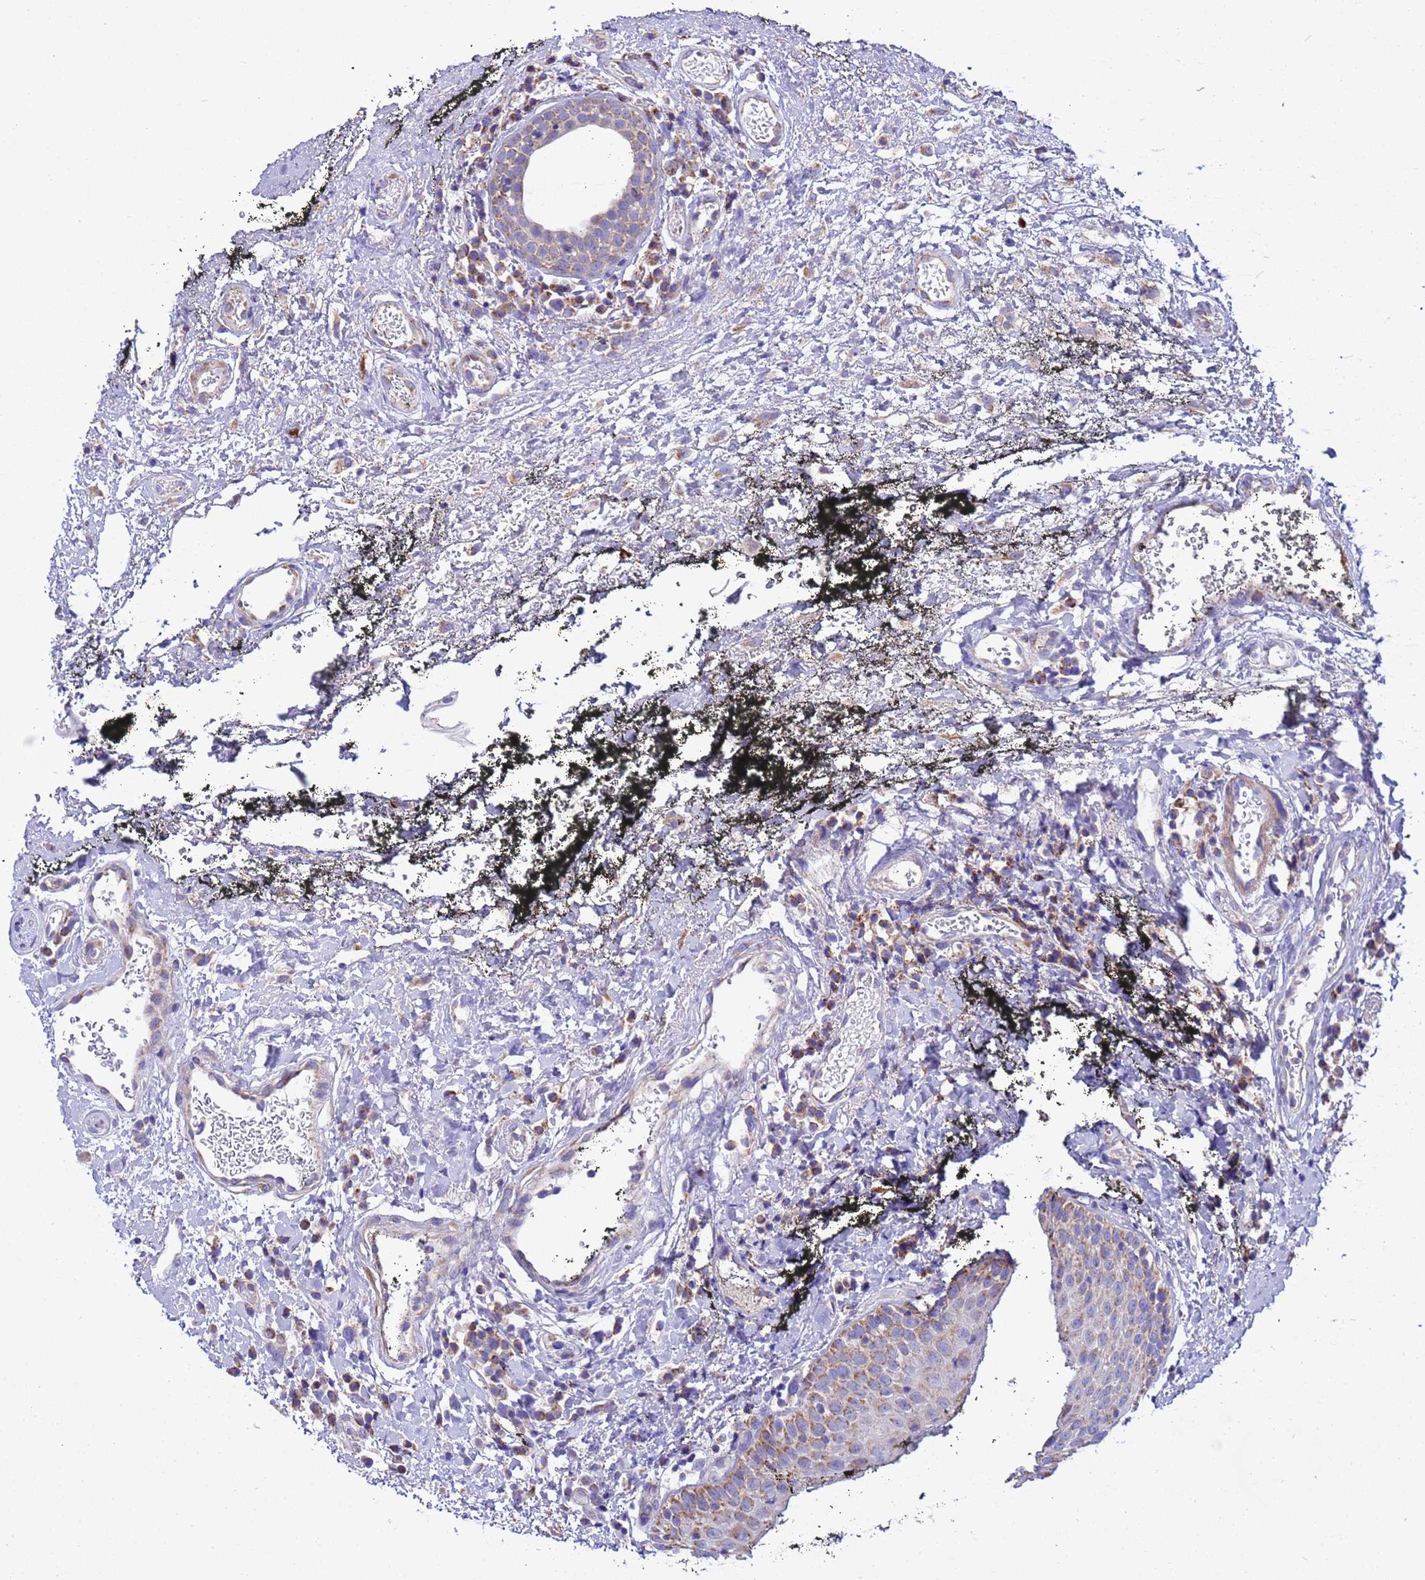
{"staining": {"intensity": "moderate", "quantity": "<25%", "location": "cytoplasmic/membranous"}, "tissue": "oral mucosa", "cell_type": "Squamous epithelial cells", "image_type": "normal", "snomed": [{"axis": "morphology", "description": "Normal tissue, NOS"}, {"axis": "topography", "description": "Oral tissue"}], "caption": "Protein expression analysis of unremarkable human oral mucosa reveals moderate cytoplasmic/membranous staining in approximately <25% of squamous epithelial cells. (DAB = brown stain, brightfield microscopy at high magnification).", "gene": "RNF165", "patient": {"sex": "male", "age": 74}}